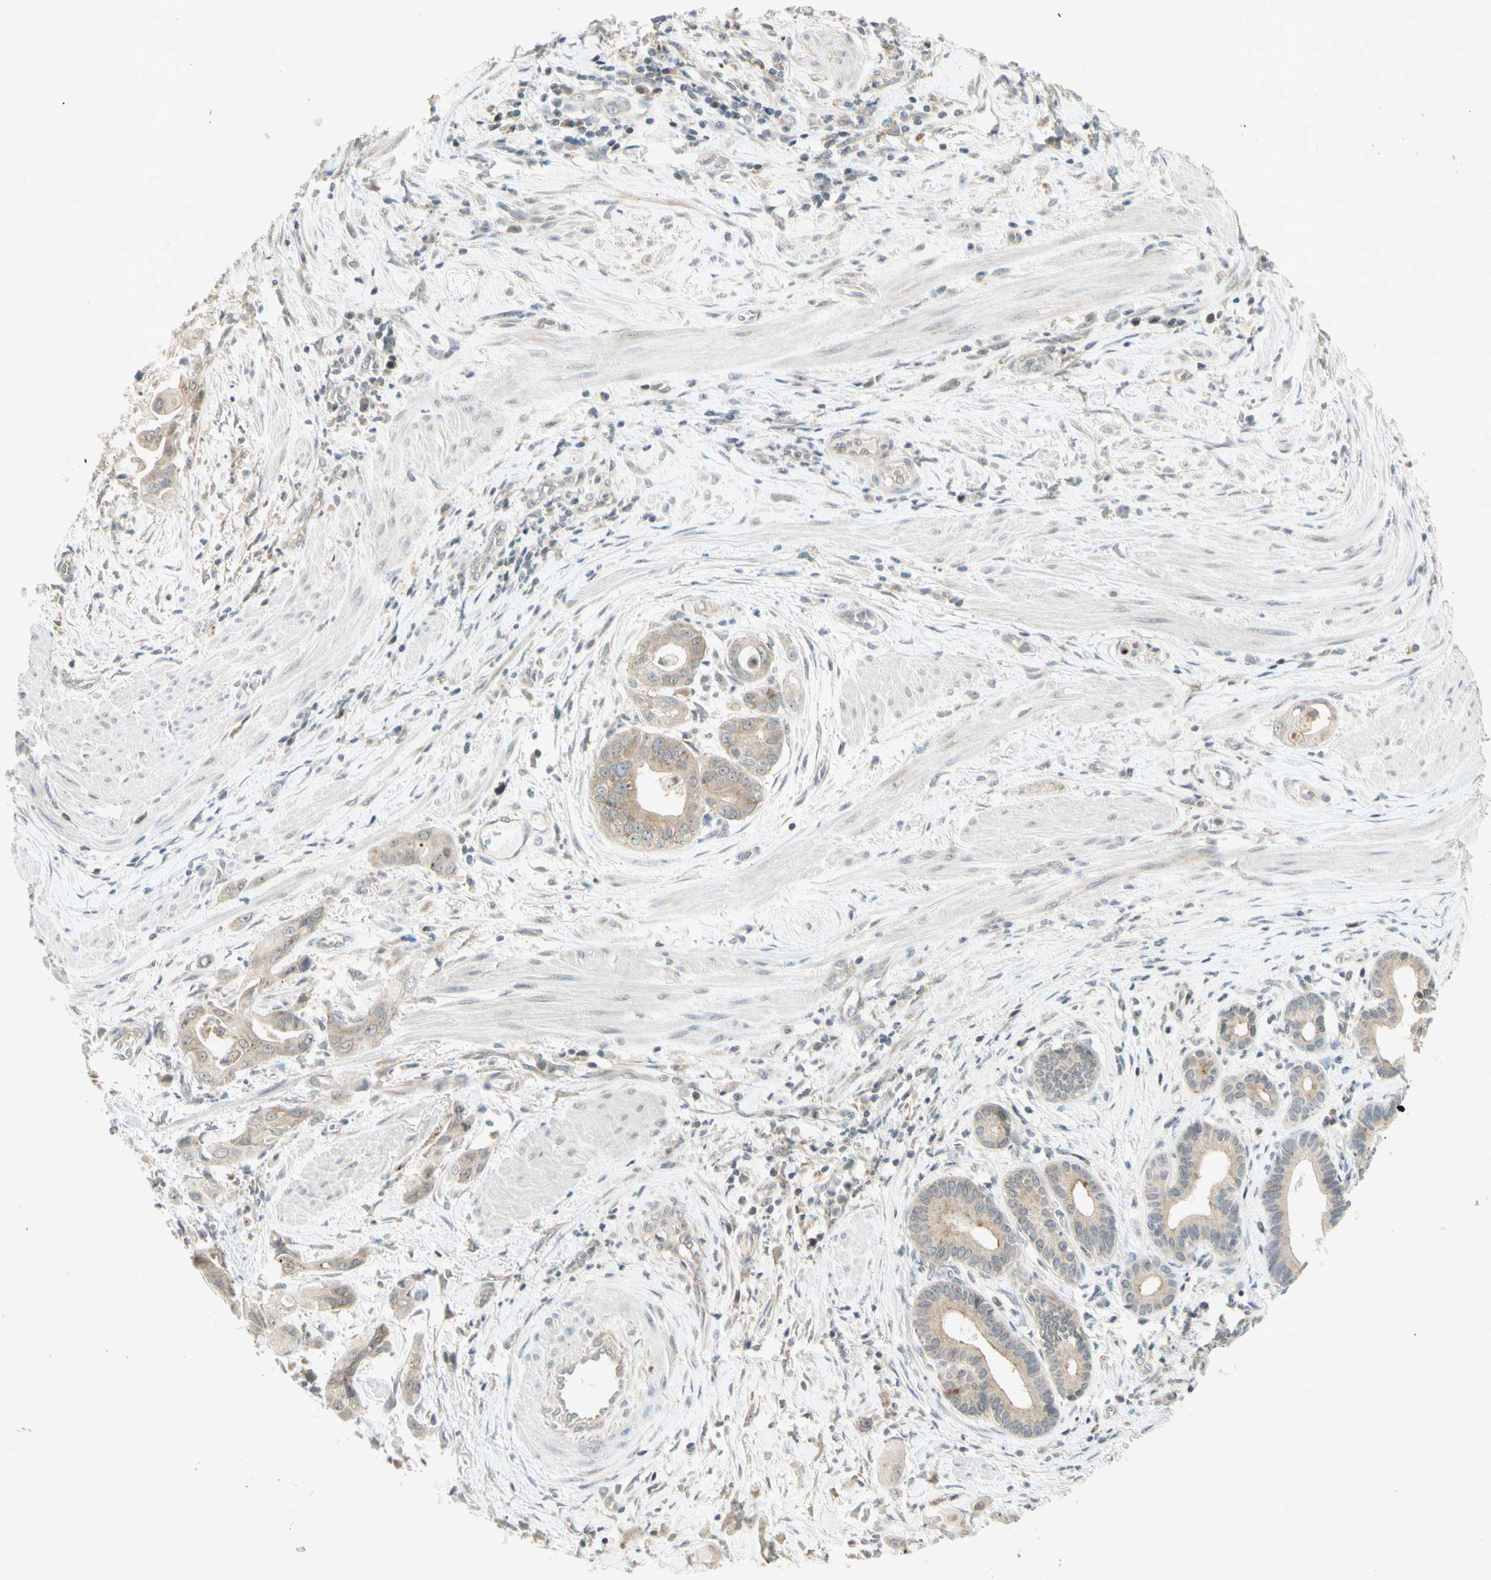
{"staining": {"intensity": "weak", "quantity": ">75%", "location": "cytoplasmic/membranous"}, "tissue": "pancreatic cancer", "cell_type": "Tumor cells", "image_type": "cancer", "snomed": [{"axis": "morphology", "description": "Adenocarcinoma, NOS"}, {"axis": "topography", "description": "Pancreas"}], "caption": "Brown immunohistochemical staining in human pancreatic adenocarcinoma reveals weak cytoplasmic/membranous staining in approximately >75% of tumor cells.", "gene": "ETF1", "patient": {"sex": "female", "age": 75}}